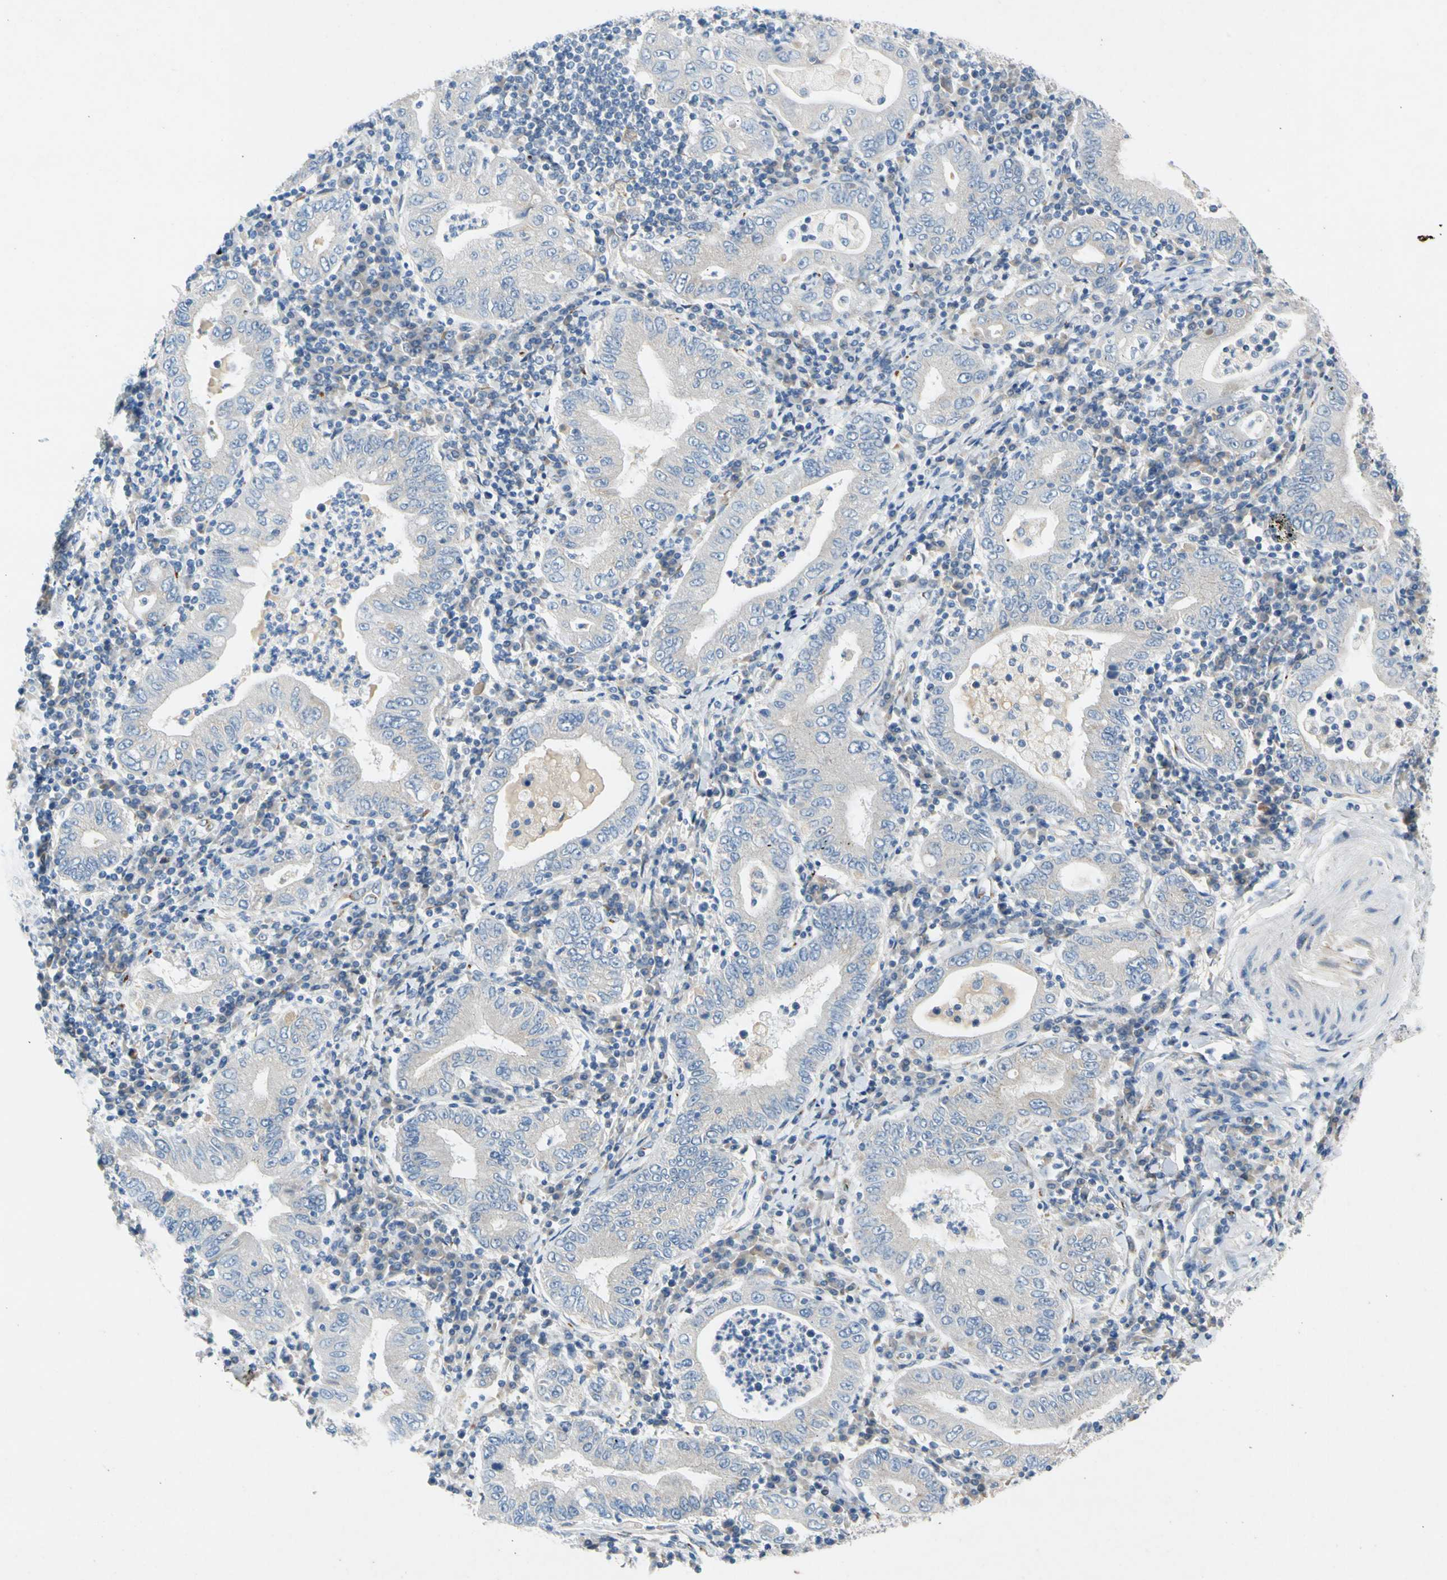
{"staining": {"intensity": "negative", "quantity": "none", "location": "none"}, "tissue": "stomach cancer", "cell_type": "Tumor cells", "image_type": "cancer", "snomed": [{"axis": "morphology", "description": "Normal tissue, NOS"}, {"axis": "morphology", "description": "Adenocarcinoma, NOS"}, {"axis": "topography", "description": "Esophagus"}, {"axis": "topography", "description": "Stomach, upper"}, {"axis": "topography", "description": "Peripheral nerve tissue"}], "caption": "Human stomach adenocarcinoma stained for a protein using immunohistochemistry exhibits no staining in tumor cells.", "gene": "GASK1B", "patient": {"sex": "male", "age": 62}}